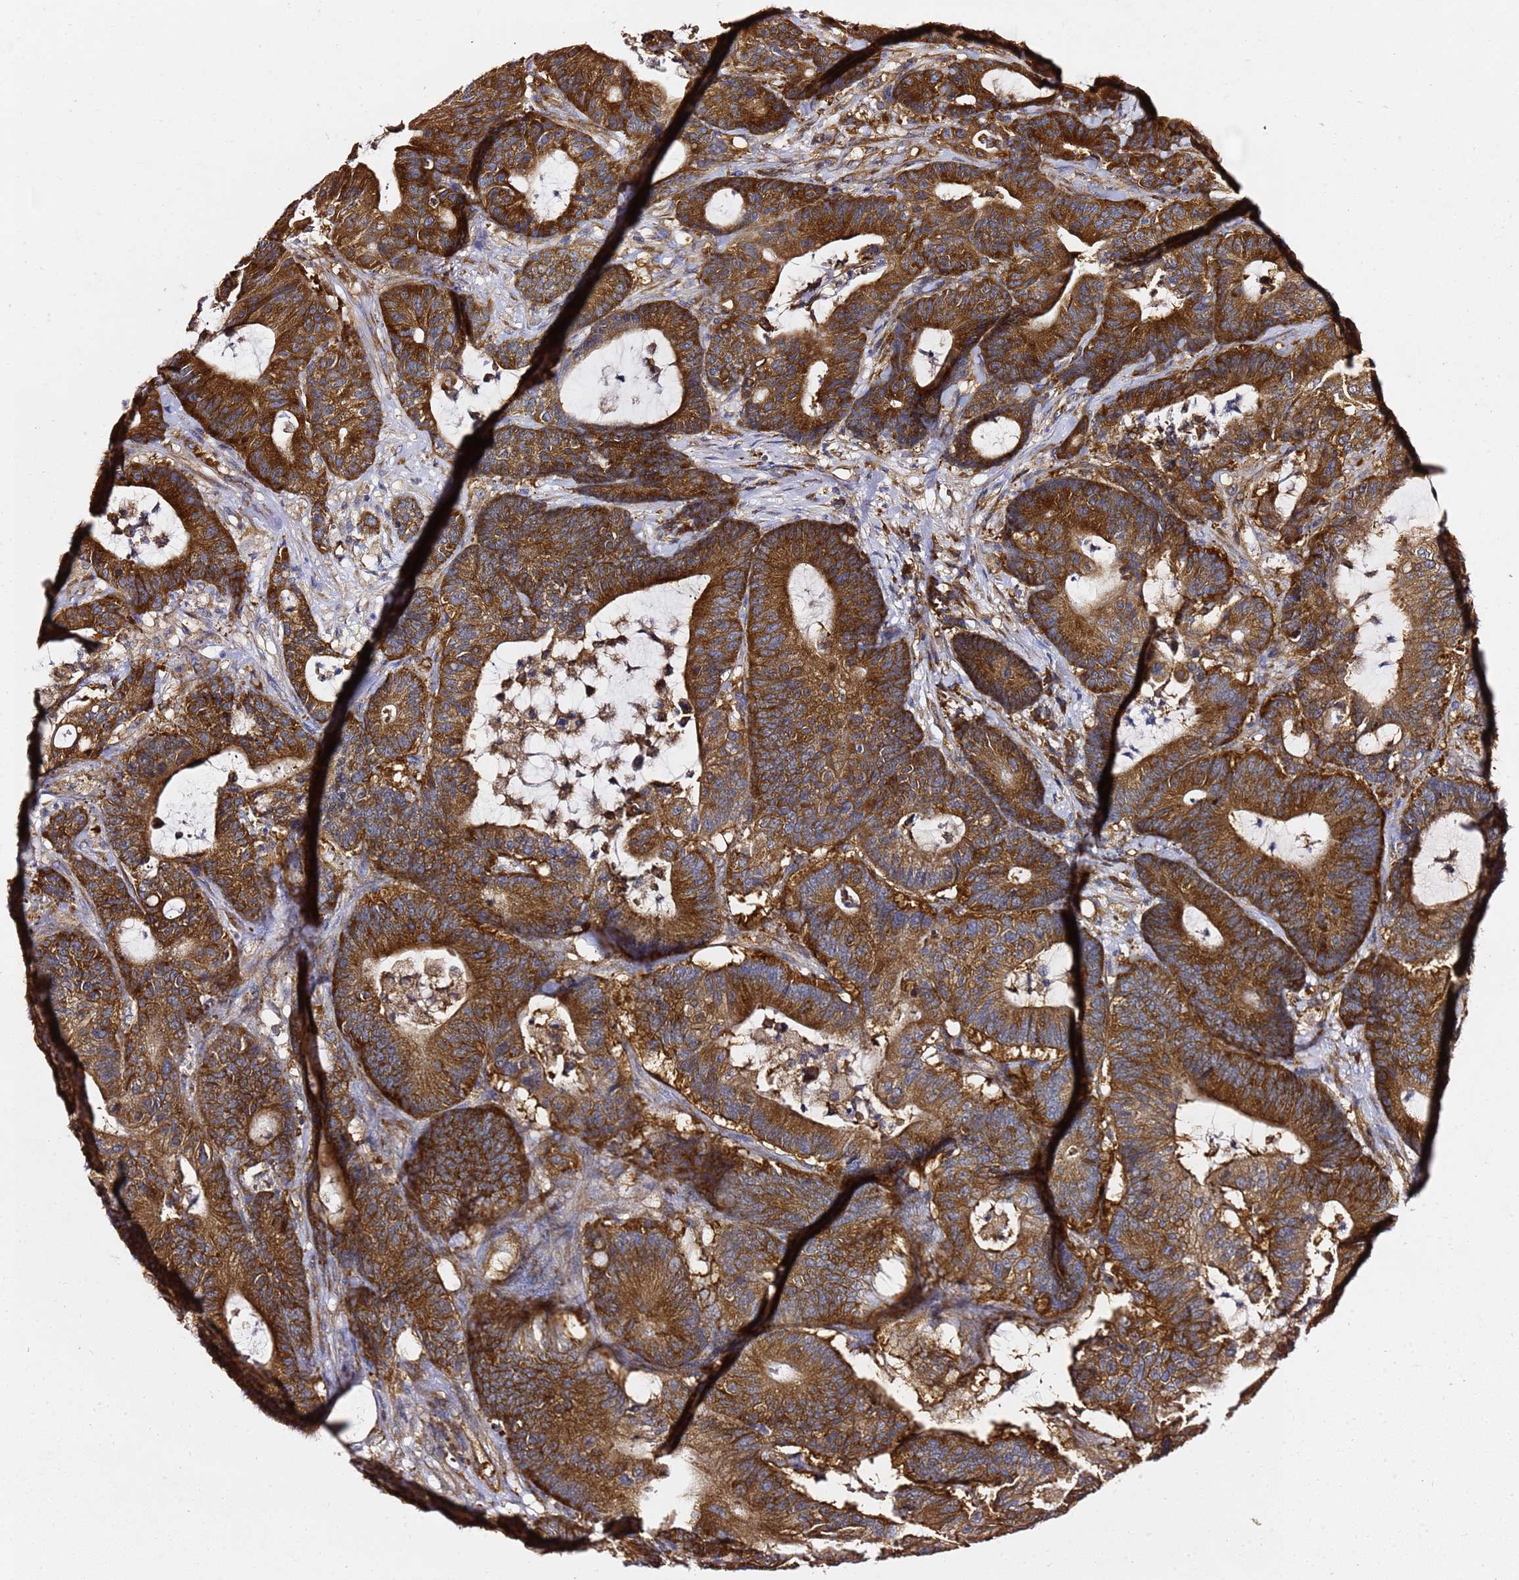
{"staining": {"intensity": "strong", "quantity": ">75%", "location": "cytoplasmic/membranous"}, "tissue": "colorectal cancer", "cell_type": "Tumor cells", "image_type": "cancer", "snomed": [{"axis": "morphology", "description": "Adenocarcinoma, NOS"}, {"axis": "topography", "description": "Colon"}], "caption": "Immunohistochemical staining of adenocarcinoma (colorectal) demonstrates high levels of strong cytoplasmic/membranous positivity in approximately >75% of tumor cells.", "gene": "TPST1", "patient": {"sex": "female", "age": 84}}